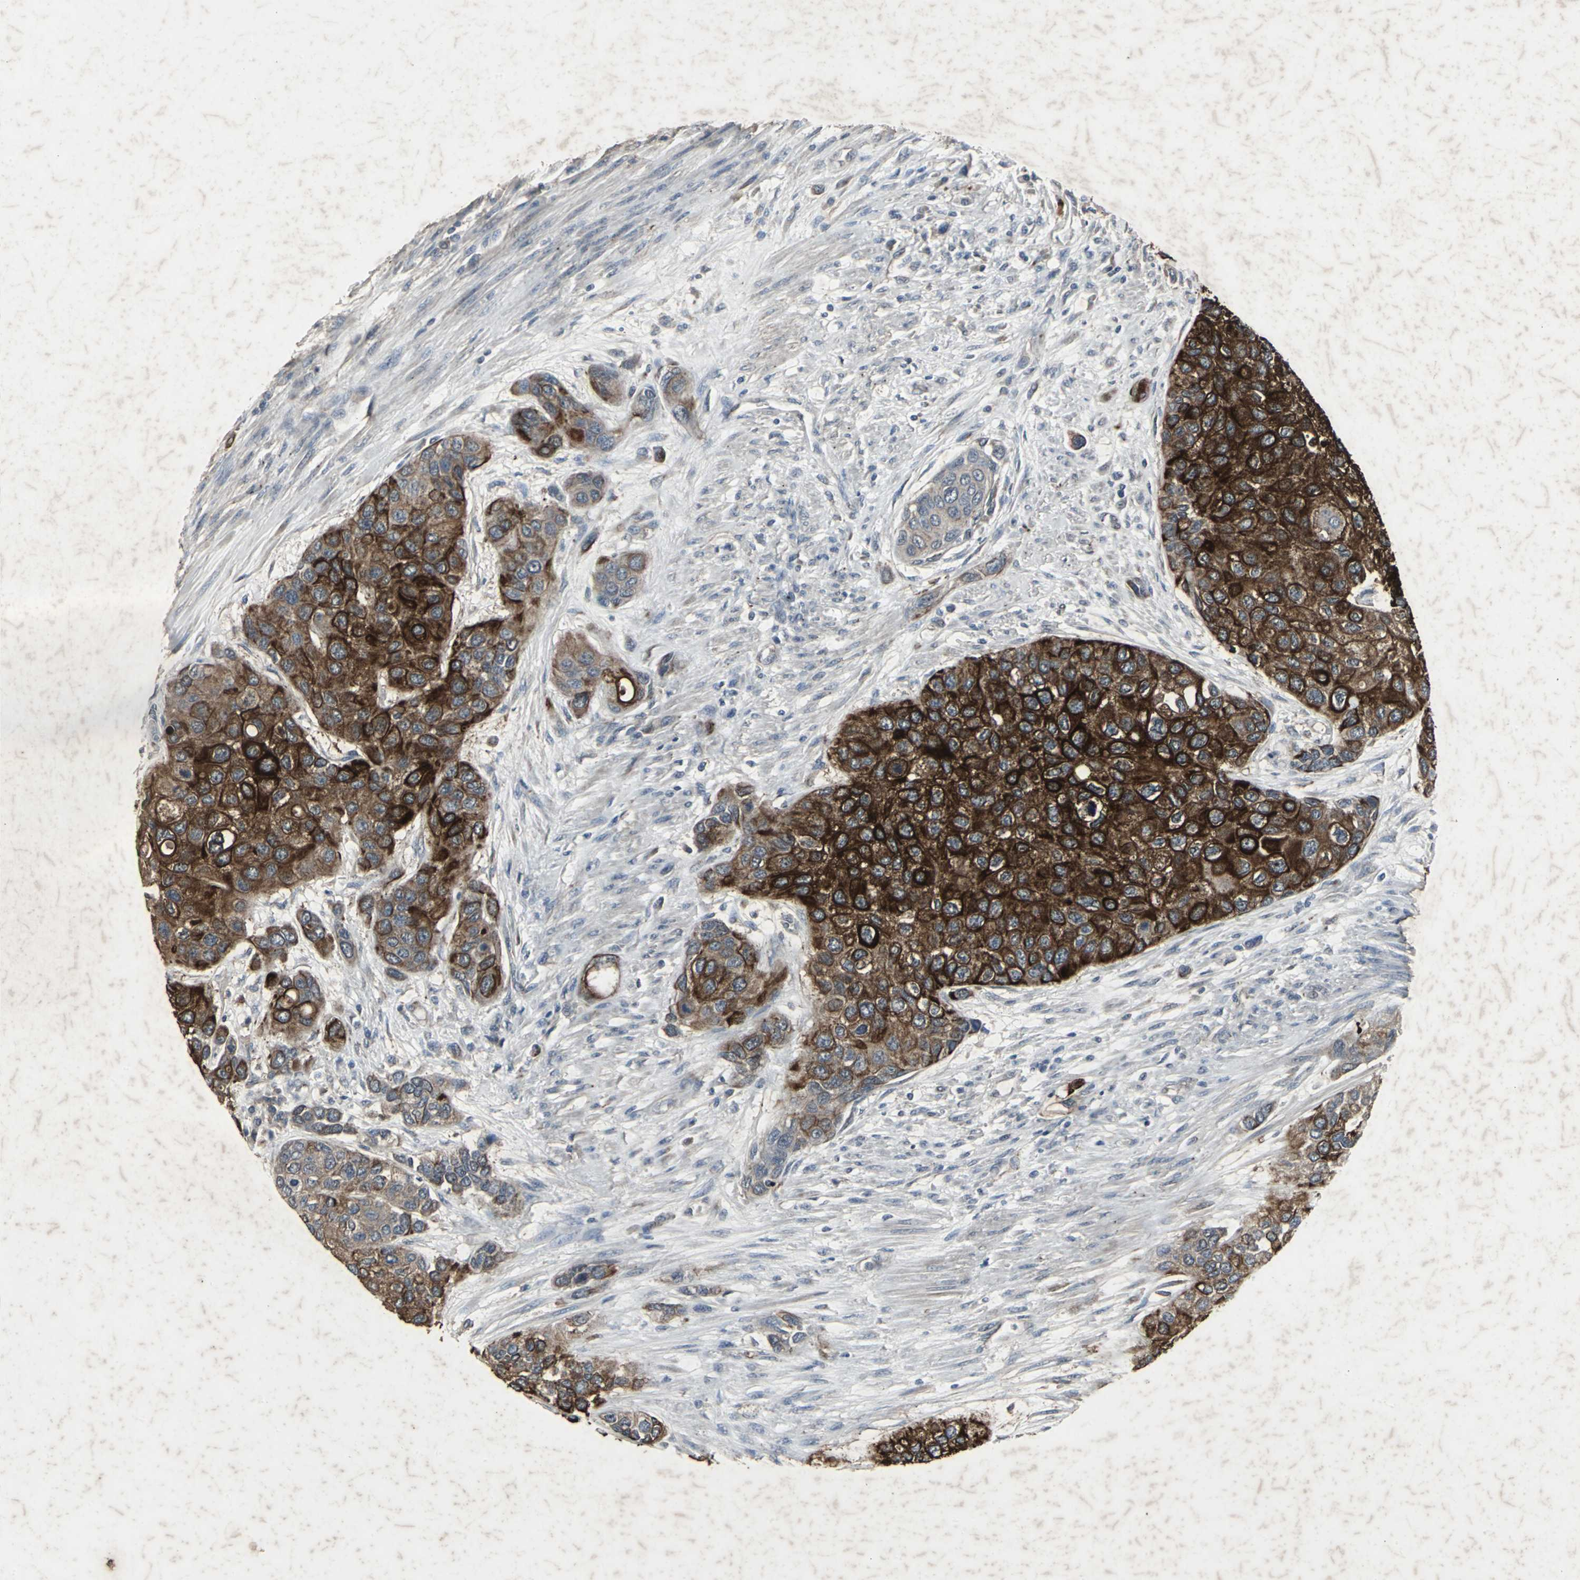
{"staining": {"intensity": "strong", "quantity": ">75%", "location": "cytoplasmic/membranous"}, "tissue": "urothelial cancer", "cell_type": "Tumor cells", "image_type": "cancer", "snomed": [{"axis": "morphology", "description": "Urothelial carcinoma, High grade"}, {"axis": "topography", "description": "Urinary bladder"}], "caption": "Brown immunohistochemical staining in human urothelial cancer demonstrates strong cytoplasmic/membranous staining in approximately >75% of tumor cells.", "gene": "CCR9", "patient": {"sex": "female", "age": 56}}